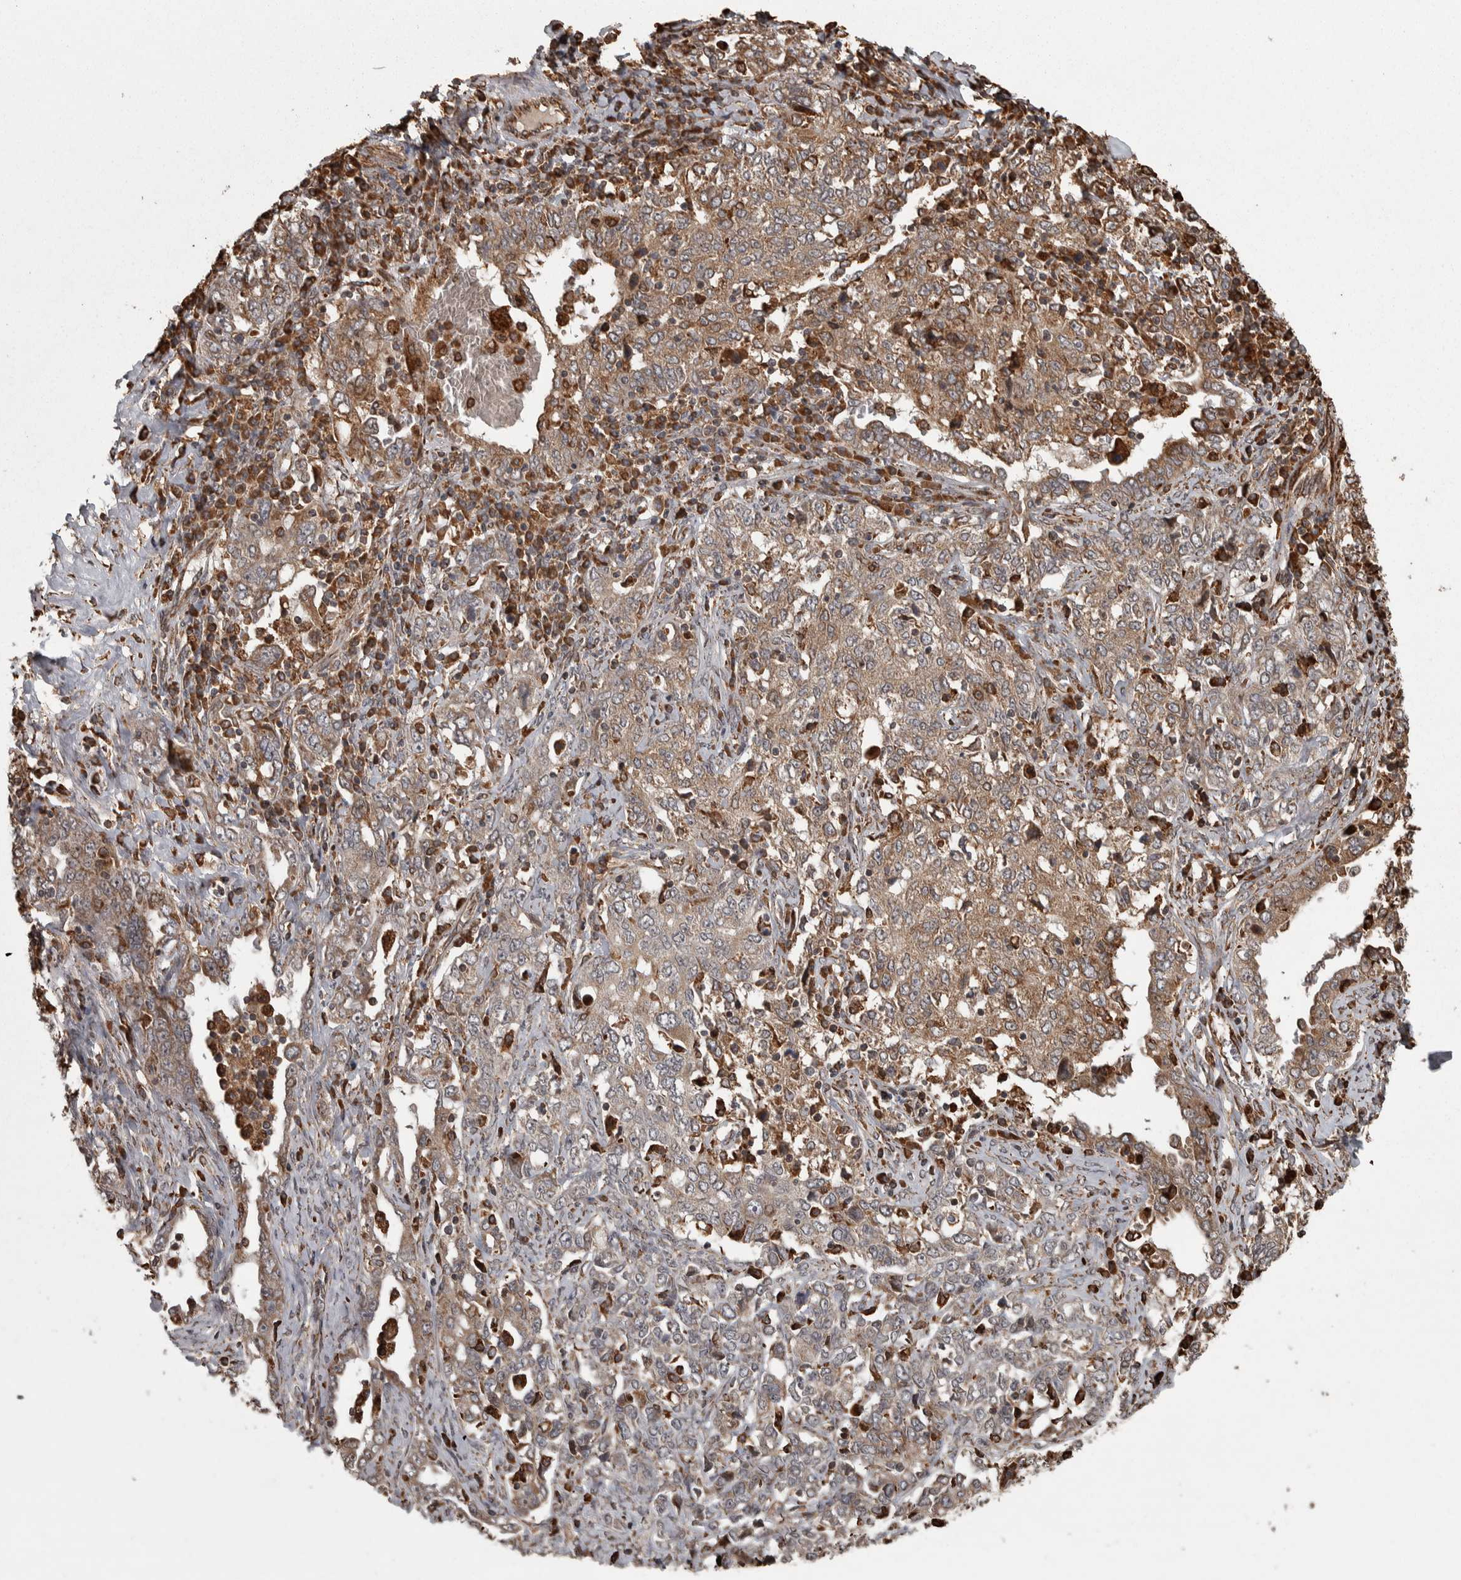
{"staining": {"intensity": "moderate", "quantity": ">75%", "location": "cytoplasmic/membranous"}, "tissue": "ovarian cancer", "cell_type": "Tumor cells", "image_type": "cancer", "snomed": [{"axis": "morphology", "description": "Carcinoma, endometroid"}, {"axis": "topography", "description": "Ovary"}], "caption": "Immunohistochemical staining of human endometroid carcinoma (ovarian) reveals medium levels of moderate cytoplasmic/membranous positivity in approximately >75% of tumor cells.", "gene": "AGBL3", "patient": {"sex": "female", "age": 62}}